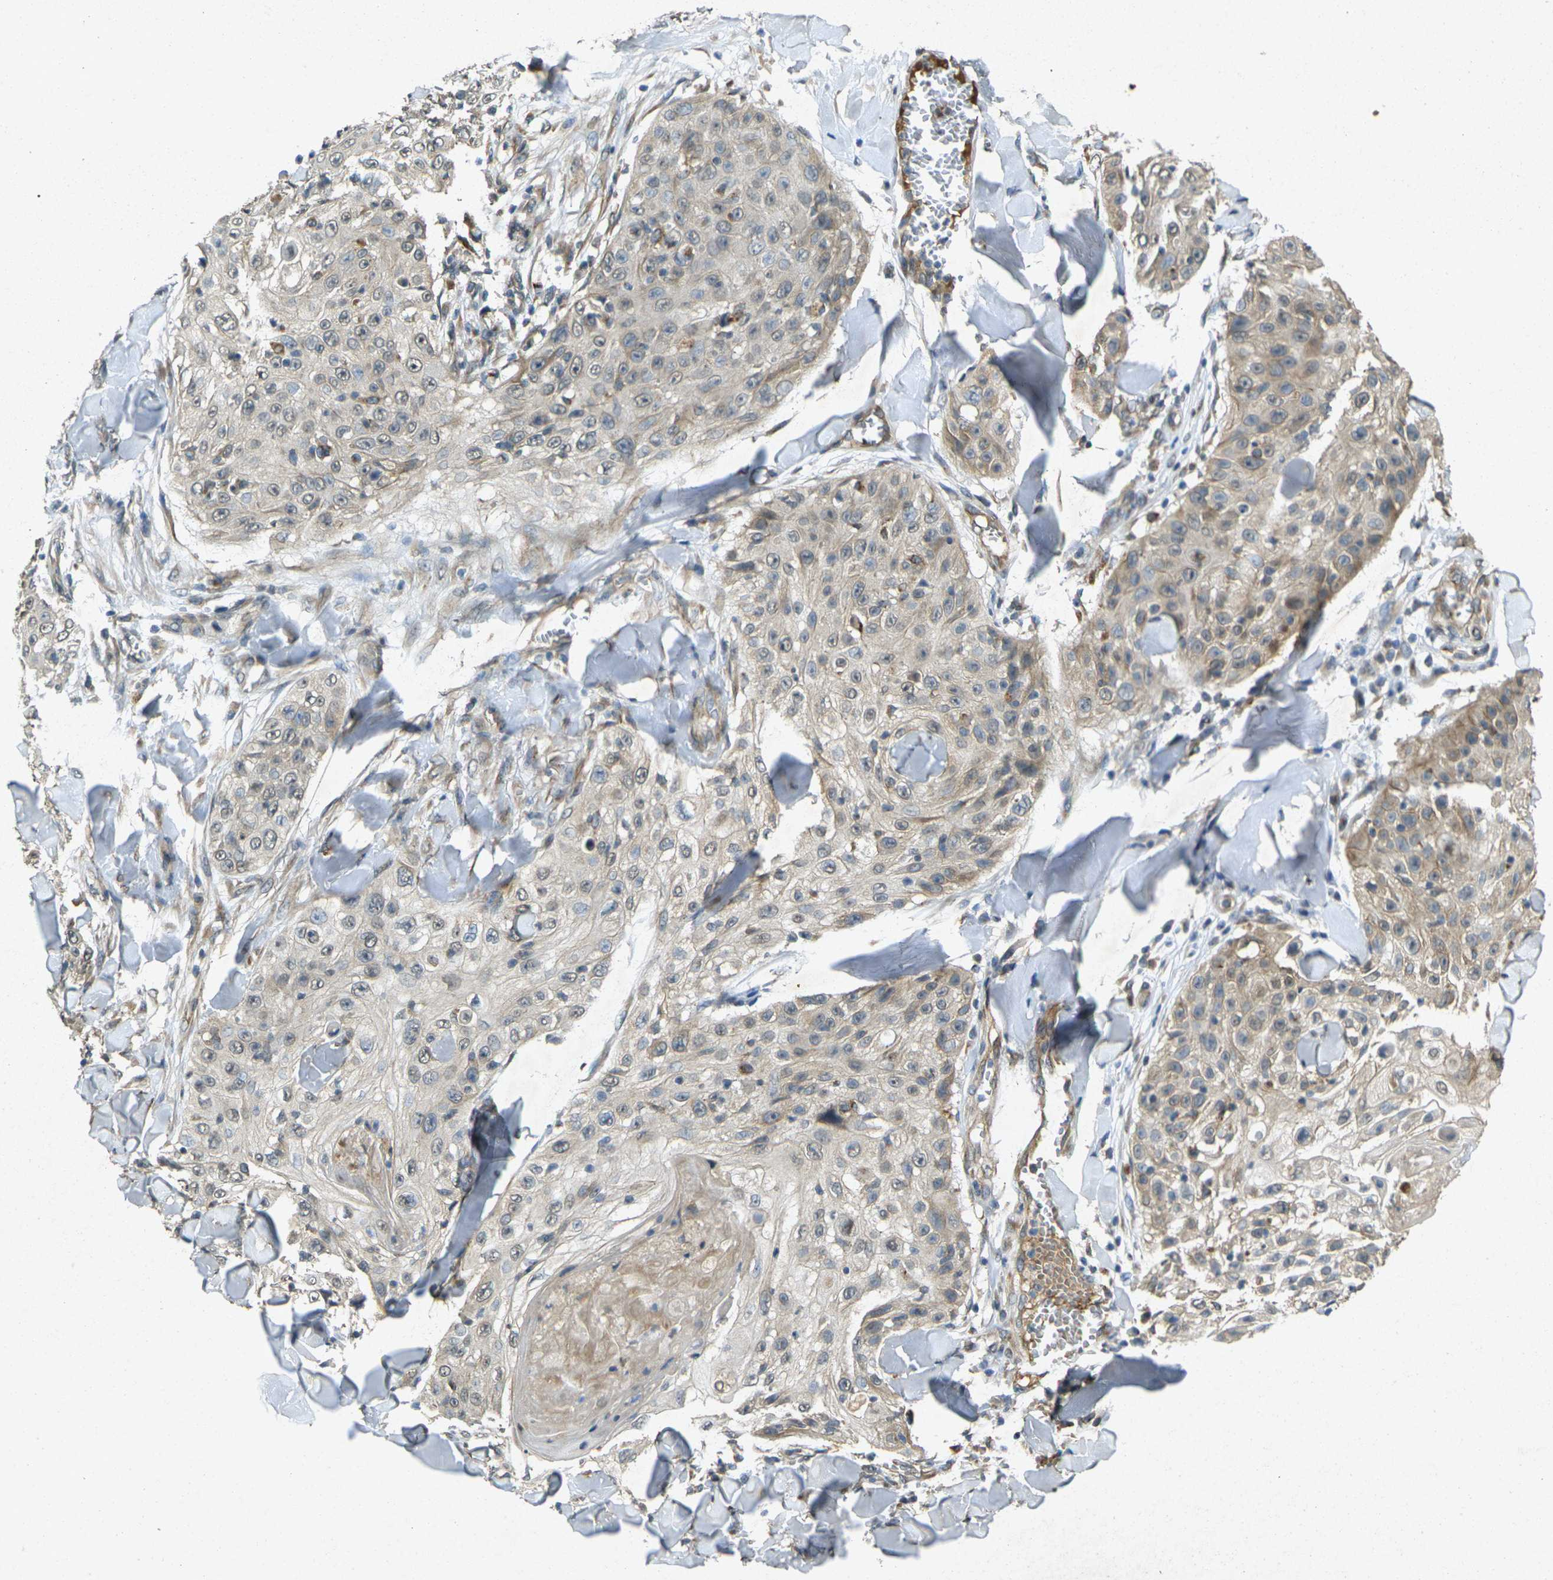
{"staining": {"intensity": "moderate", "quantity": "<25%", "location": "cytoplasmic/membranous,nuclear"}, "tissue": "skin cancer", "cell_type": "Tumor cells", "image_type": "cancer", "snomed": [{"axis": "morphology", "description": "Squamous cell carcinoma, NOS"}, {"axis": "topography", "description": "Skin"}], "caption": "There is low levels of moderate cytoplasmic/membranous and nuclear expression in tumor cells of squamous cell carcinoma (skin), as demonstrated by immunohistochemical staining (brown color).", "gene": "RGMA", "patient": {"sex": "male", "age": 86}}